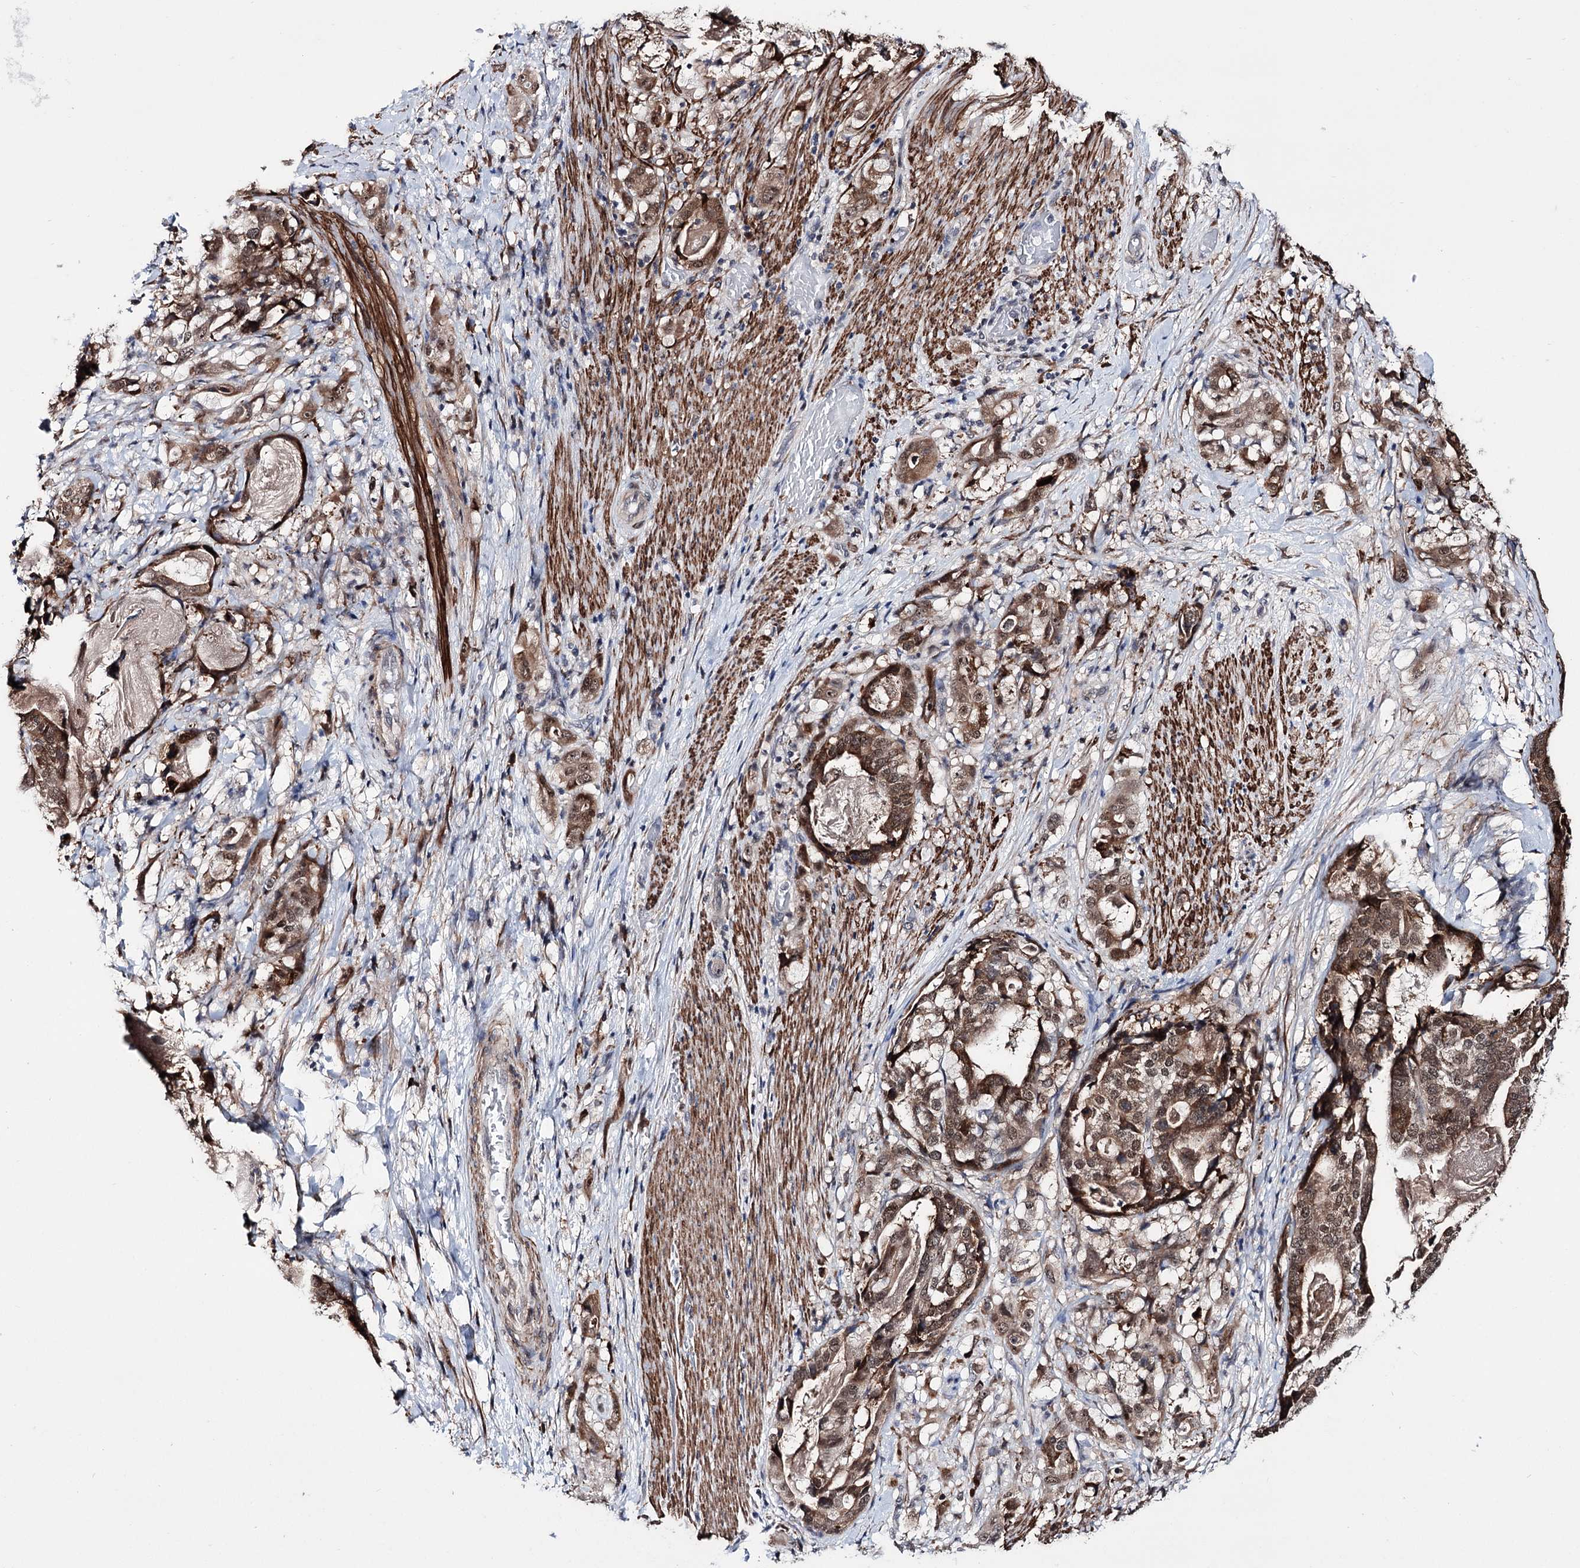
{"staining": {"intensity": "moderate", "quantity": ">75%", "location": "cytoplasmic/membranous,nuclear"}, "tissue": "stomach cancer", "cell_type": "Tumor cells", "image_type": "cancer", "snomed": [{"axis": "morphology", "description": "Adenocarcinoma, NOS"}, {"axis": "topography", "description": "Stomach"}], "caption": "Human stomach adenocarcinoma stained with a brown dye reveals moderate cytoplasmic/membranous and nuclear positive staining in approximately >75% of tumor cells.", "gene": "PPRC1", "patient": {"sex": "male", "age": 48}}